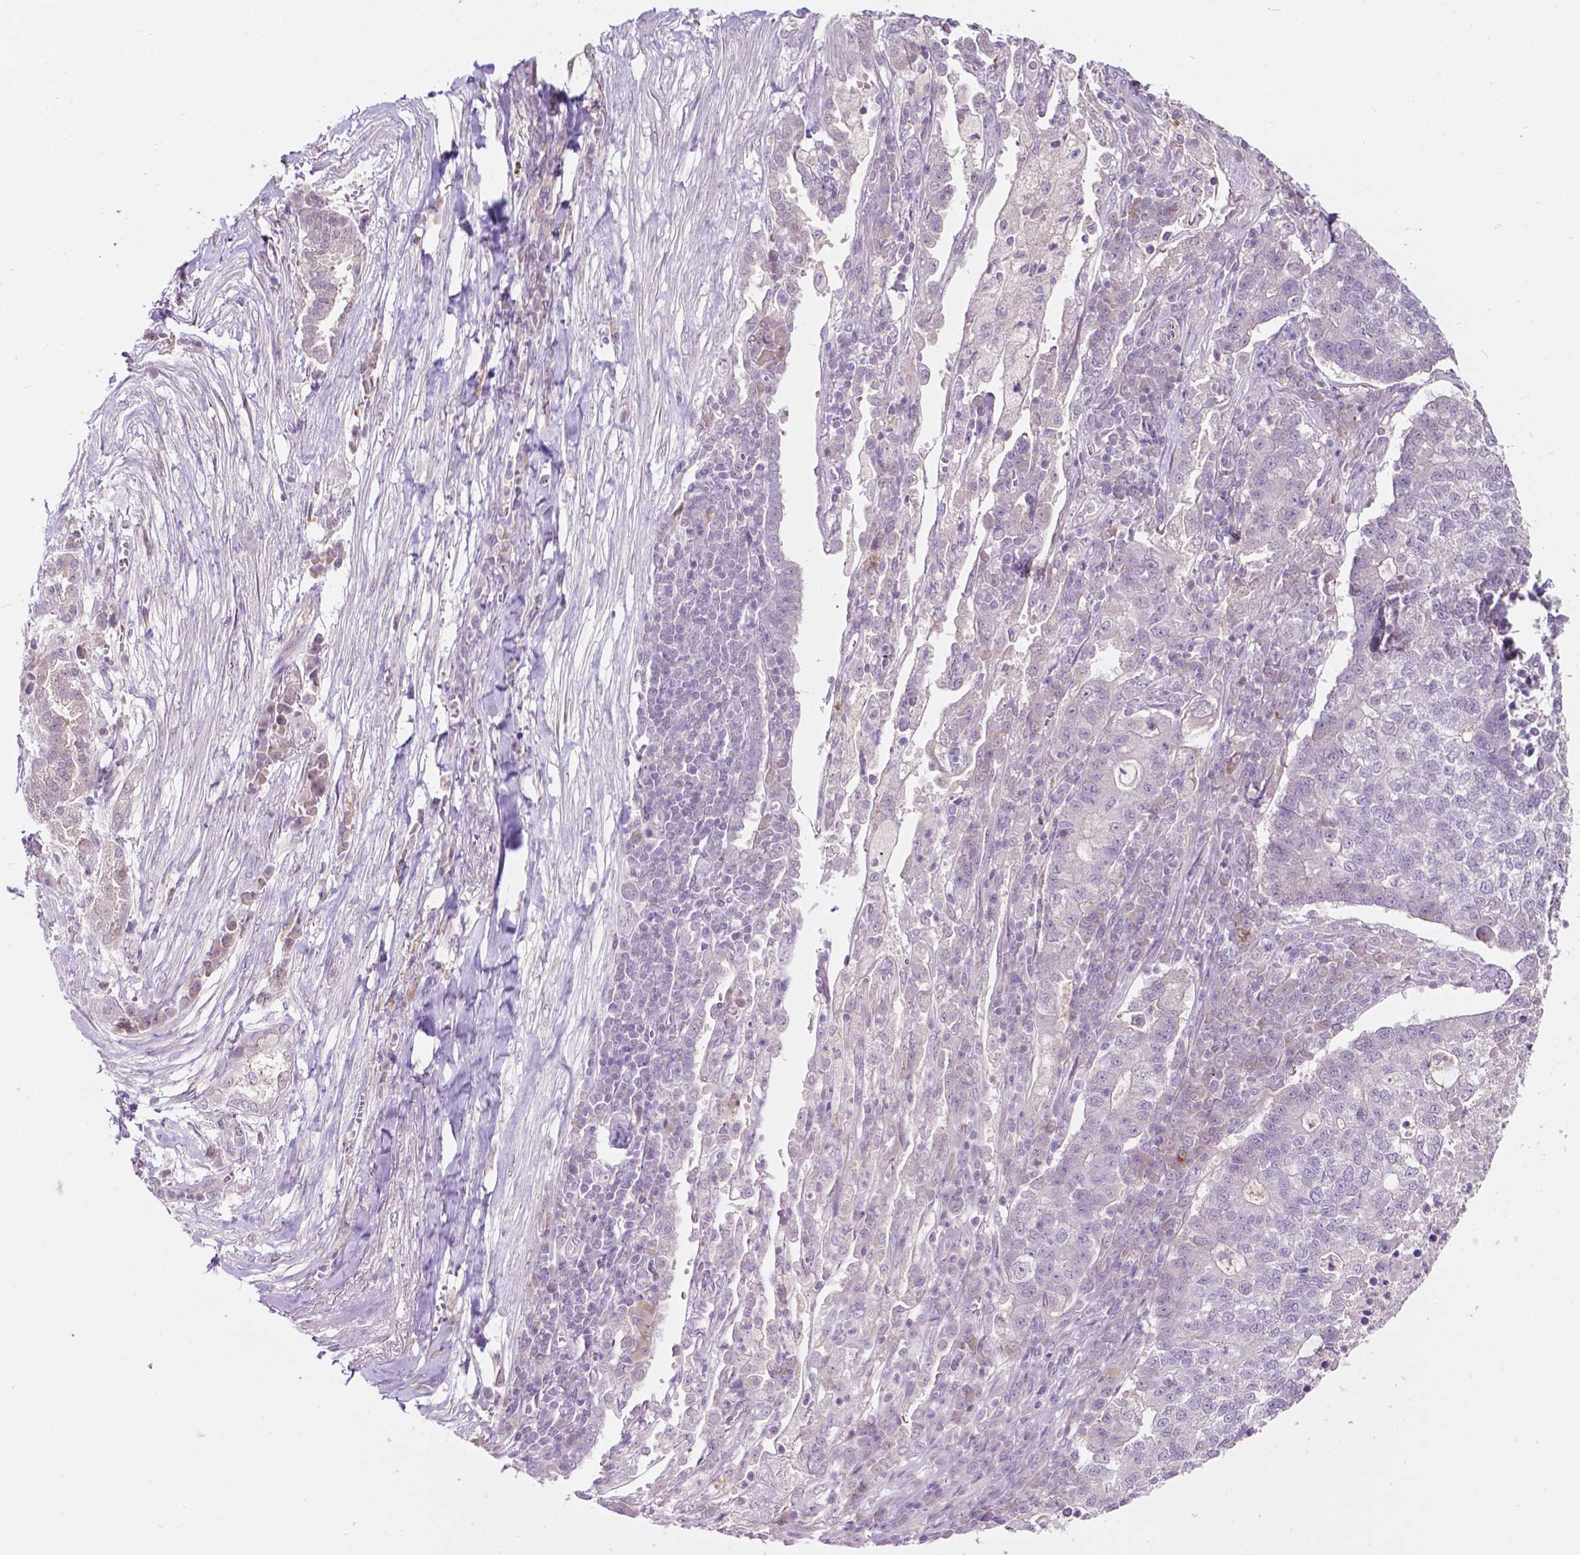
{"staining": {"intensity": "negative", "quantity": "none", "location": "none"}, "tissue": "lung cancer", "cell_type": "Tumor cells", "image_type": "cancer", "snomed": [{"axis": "morphology", "description": "Adenocarcinoma, NOS"}, {"axis": "topography", "description": "Lung"}], "caption": "Tumor cells are negative for brown protein staining in adenocarcinoma (lung).", "gene": "TM6SF2", "patient": {"sex": "male", "age": 57}}